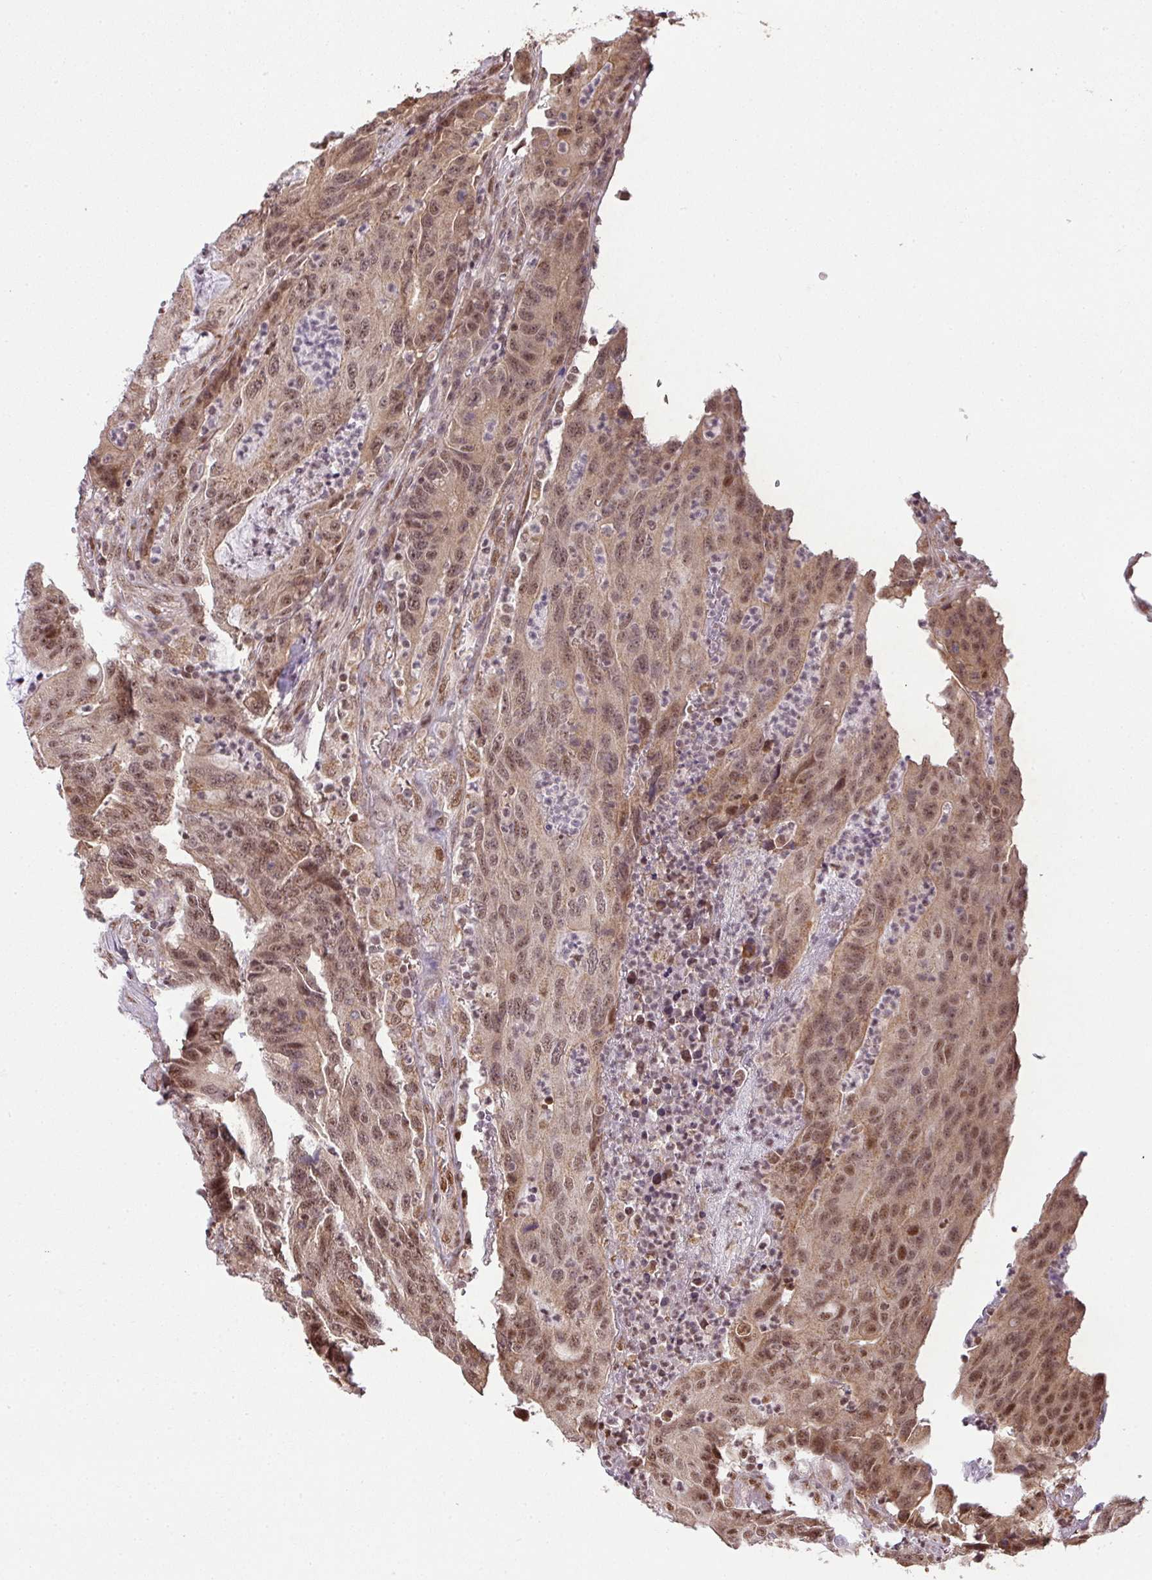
{"staining": {"intensity": "moderate", "quantity": ">75%", "location": "nuclear"}, "tissue": "colorectal cancer", "cell_type": "Tumor cells", "image_type": "cancer", "snomed": [{"axis": "morphology", "description": "Adenocarcinoma, NOS"}, {"axis": "topography", "description": "Colon"}], "caption": "Immunohistochemical staining of colorectal adenocarcinoma demonstrates moderate nuclear protein expression in about >75% of tumor cells. (Stains: DAB (3,3'-diaminobenzidine) in brown, nuclei in blue, Microscopy: brightfield microscopy at high magnification).", "gene": "PLK1", "patient": {"sex": "male", "age": 83}}